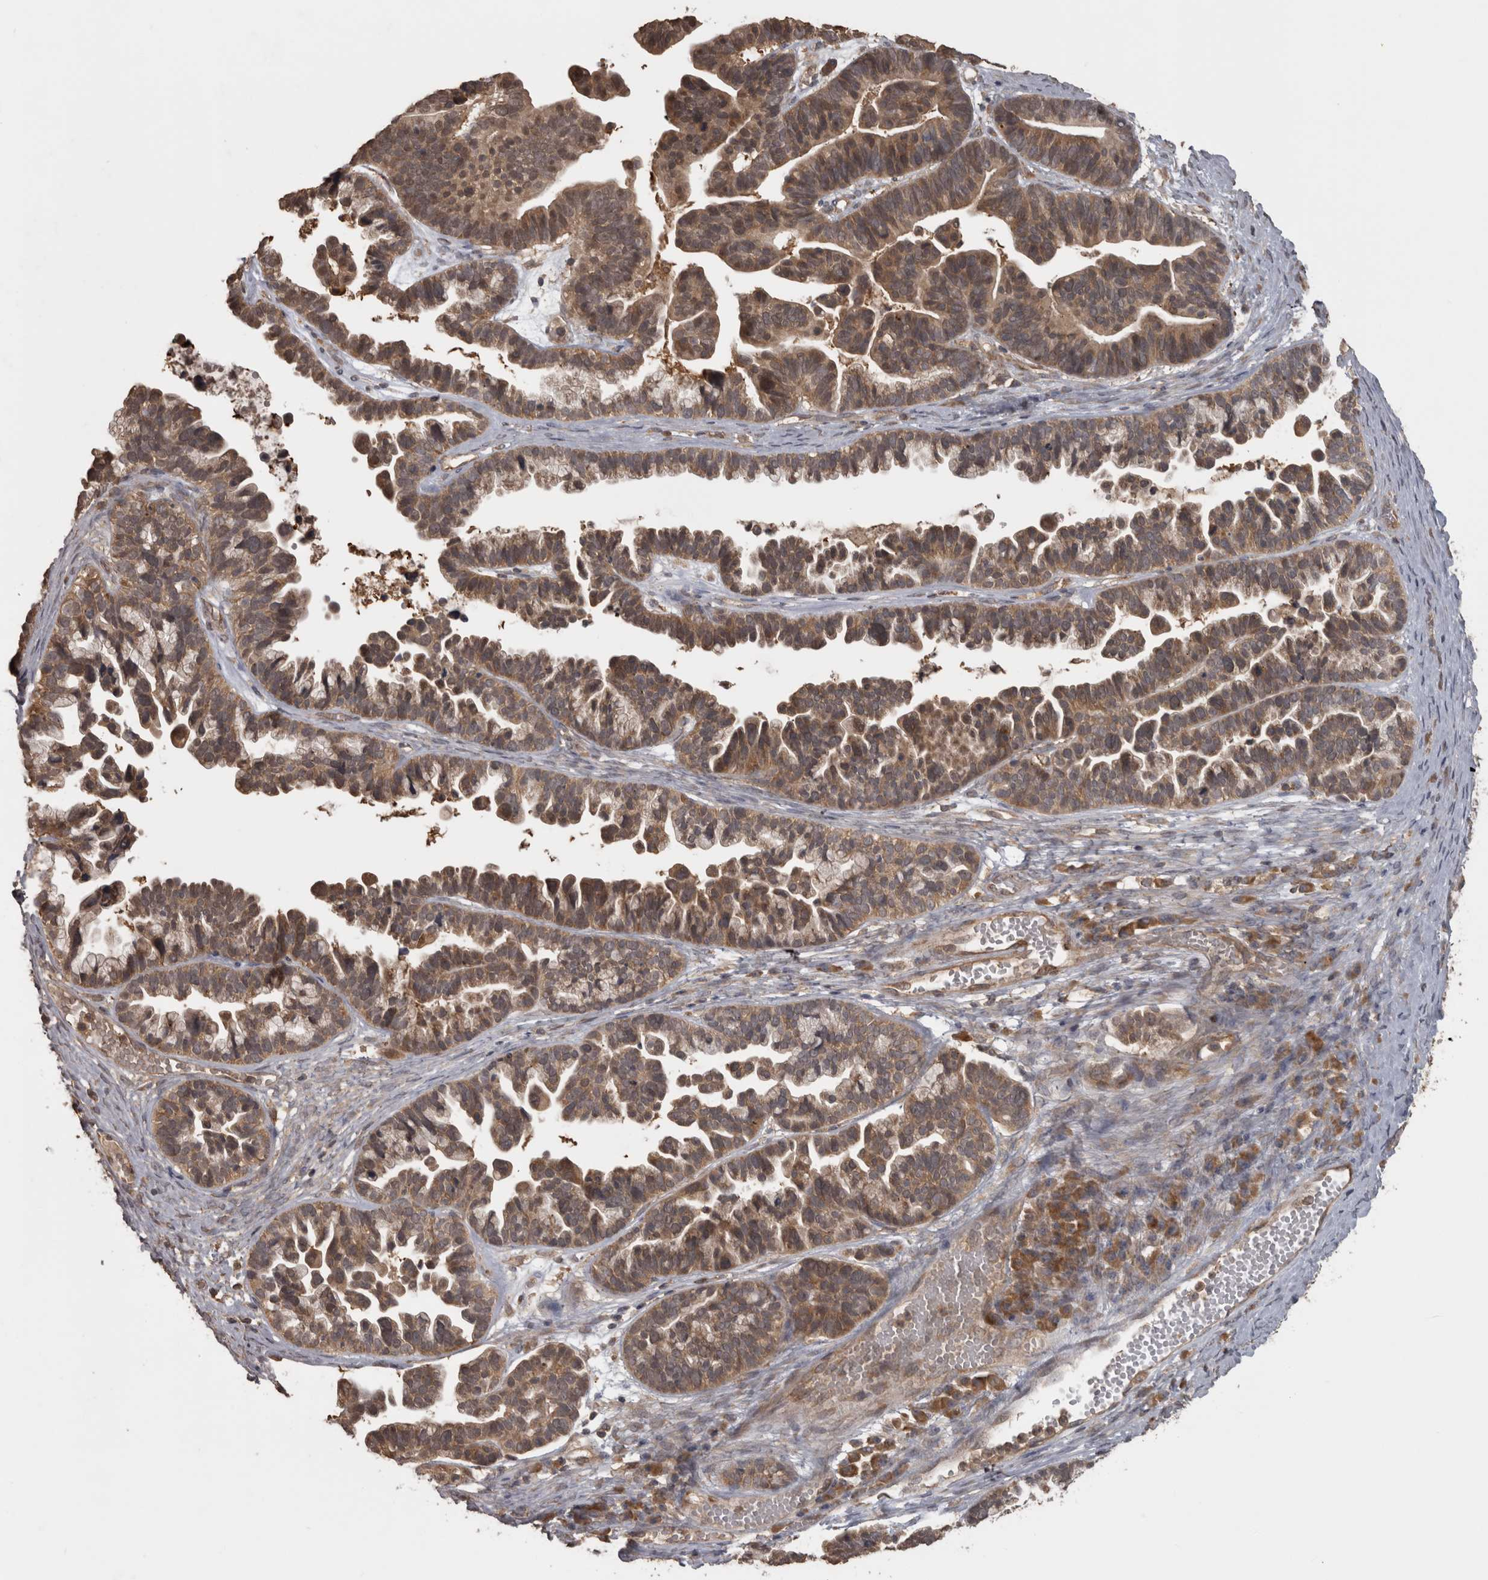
{"staining": {"intensity": "moderate", "quantity": ">75%", "location": "cytoplasmic/membranous"}, "tissue": "ovarian cancer", "cell_type": "Tumor cells", "image_type": "cancer", "snomed": [{"axis": "morphology", "description": "Cystadenocarcinoma, serous, NOS"}, {"axis": "topography", "description": "Ovary"}], "caption": "Immunohistochemistry staining of ovarian cancer (serous cystadenocarcinoma), which reveals medium levels of moderate cytoplasmic/membranous expression in about >75% of tumor cells indicating moderate cytoplasmic/membranous protein staining. The staining was performed using DAB (brown) for protein detection and nuclei were counterstained in hematoxylin (blue).", "gene": "MICU3", "patient": {"sex": "female", "age": 56}}